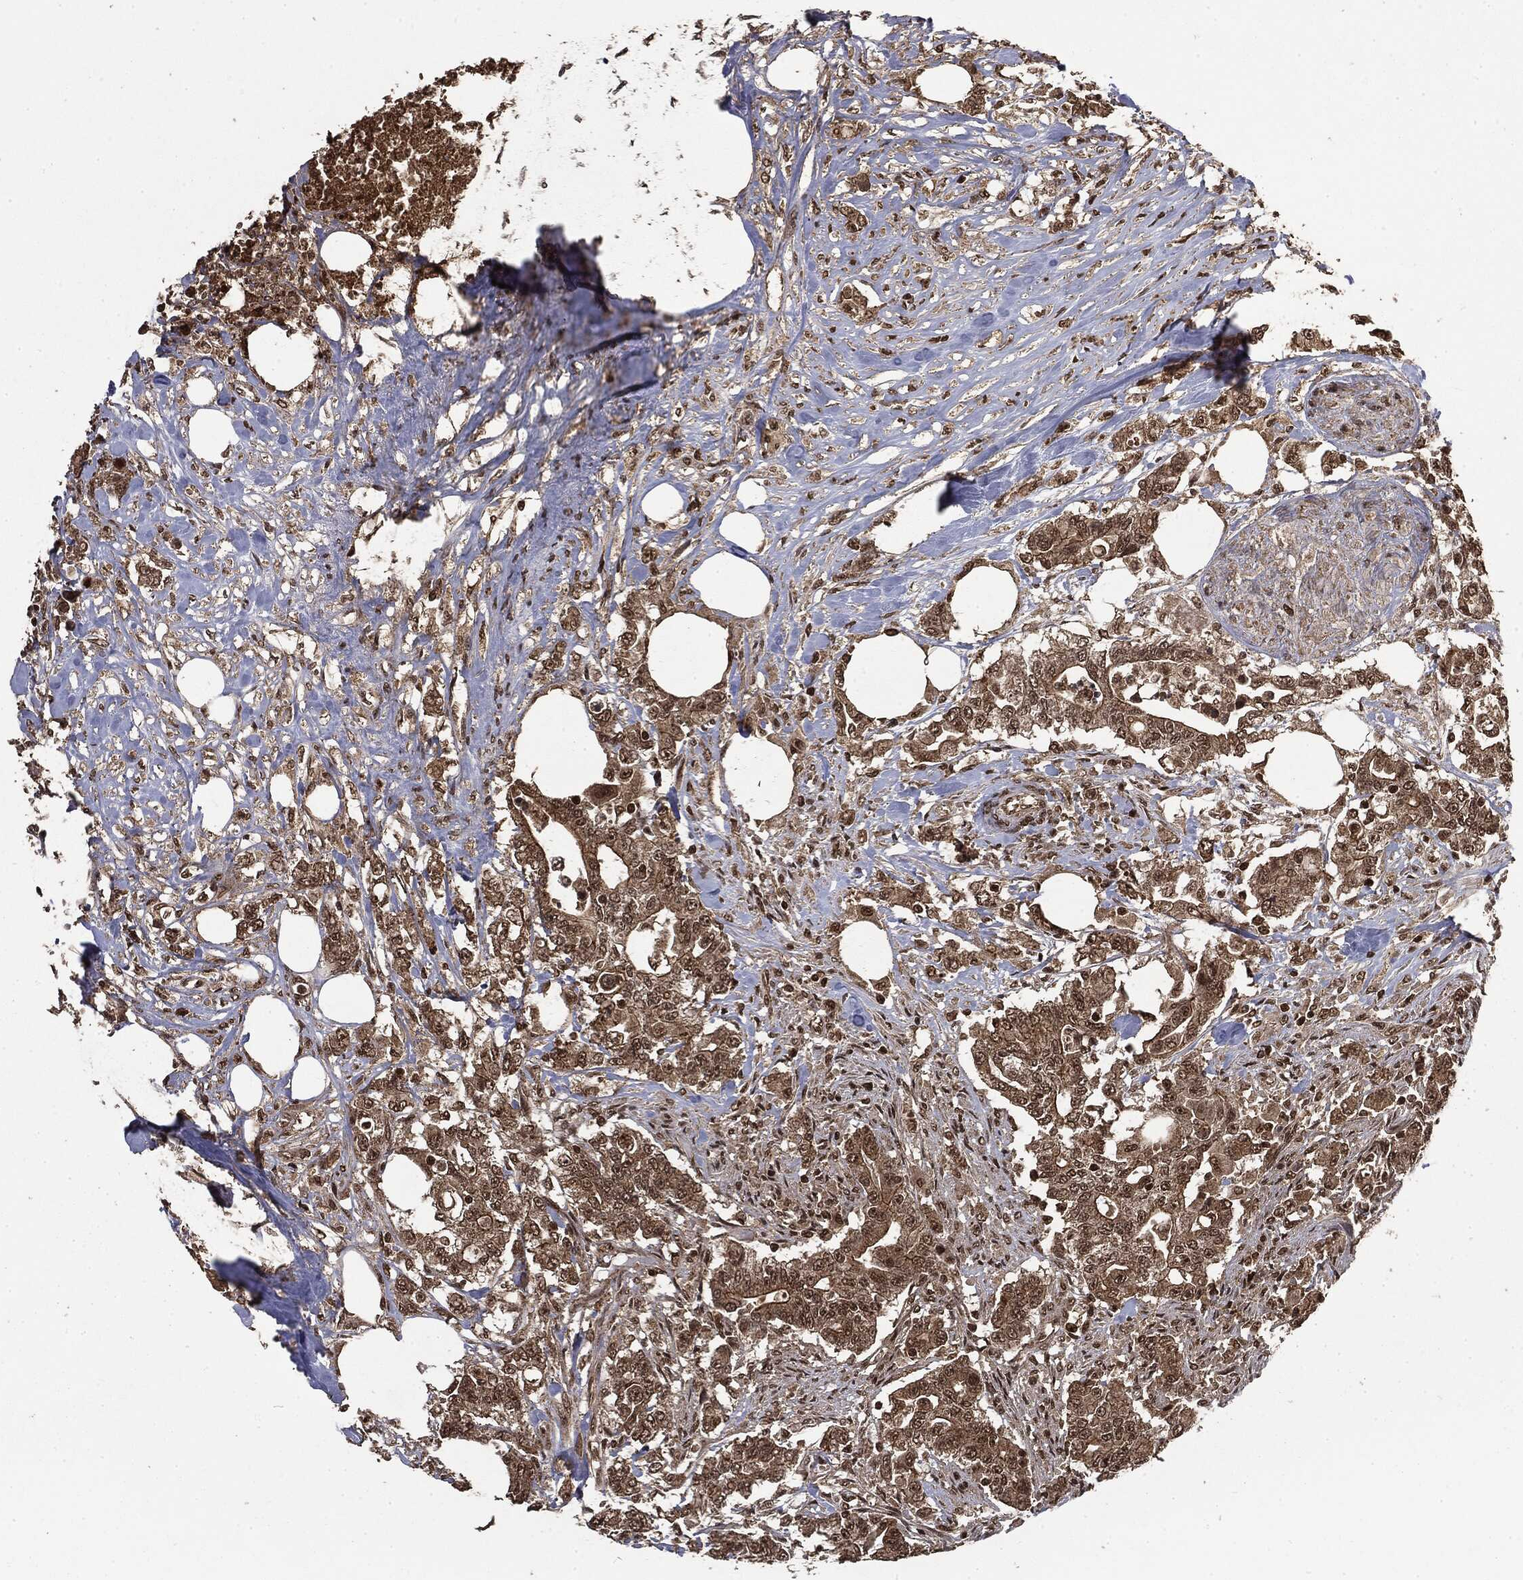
{"staining": {"intensity": "moderate", "quantity": ">75%", "location": "cytoplasmic/membranous,nuclear"}, "tissue": "colorectal cancer", "cell_type": "Tumor cells", "image_type": "cancer", "snomed": [{"axis": "morphology", "description": "Adenocarcinoma, NOS"}, {"axis": "topography", "description": "Colon"}], "caption": "DAB (3,3'-diaminobenzidine) immunohistochemical staining of human colorectal cancer displays moderate cytoplasmic/membranous and nuclear protein staining in about >75% of tumor cells.", "gene": "CTDP1", "patient": {"sex": "female", "age": 48}}